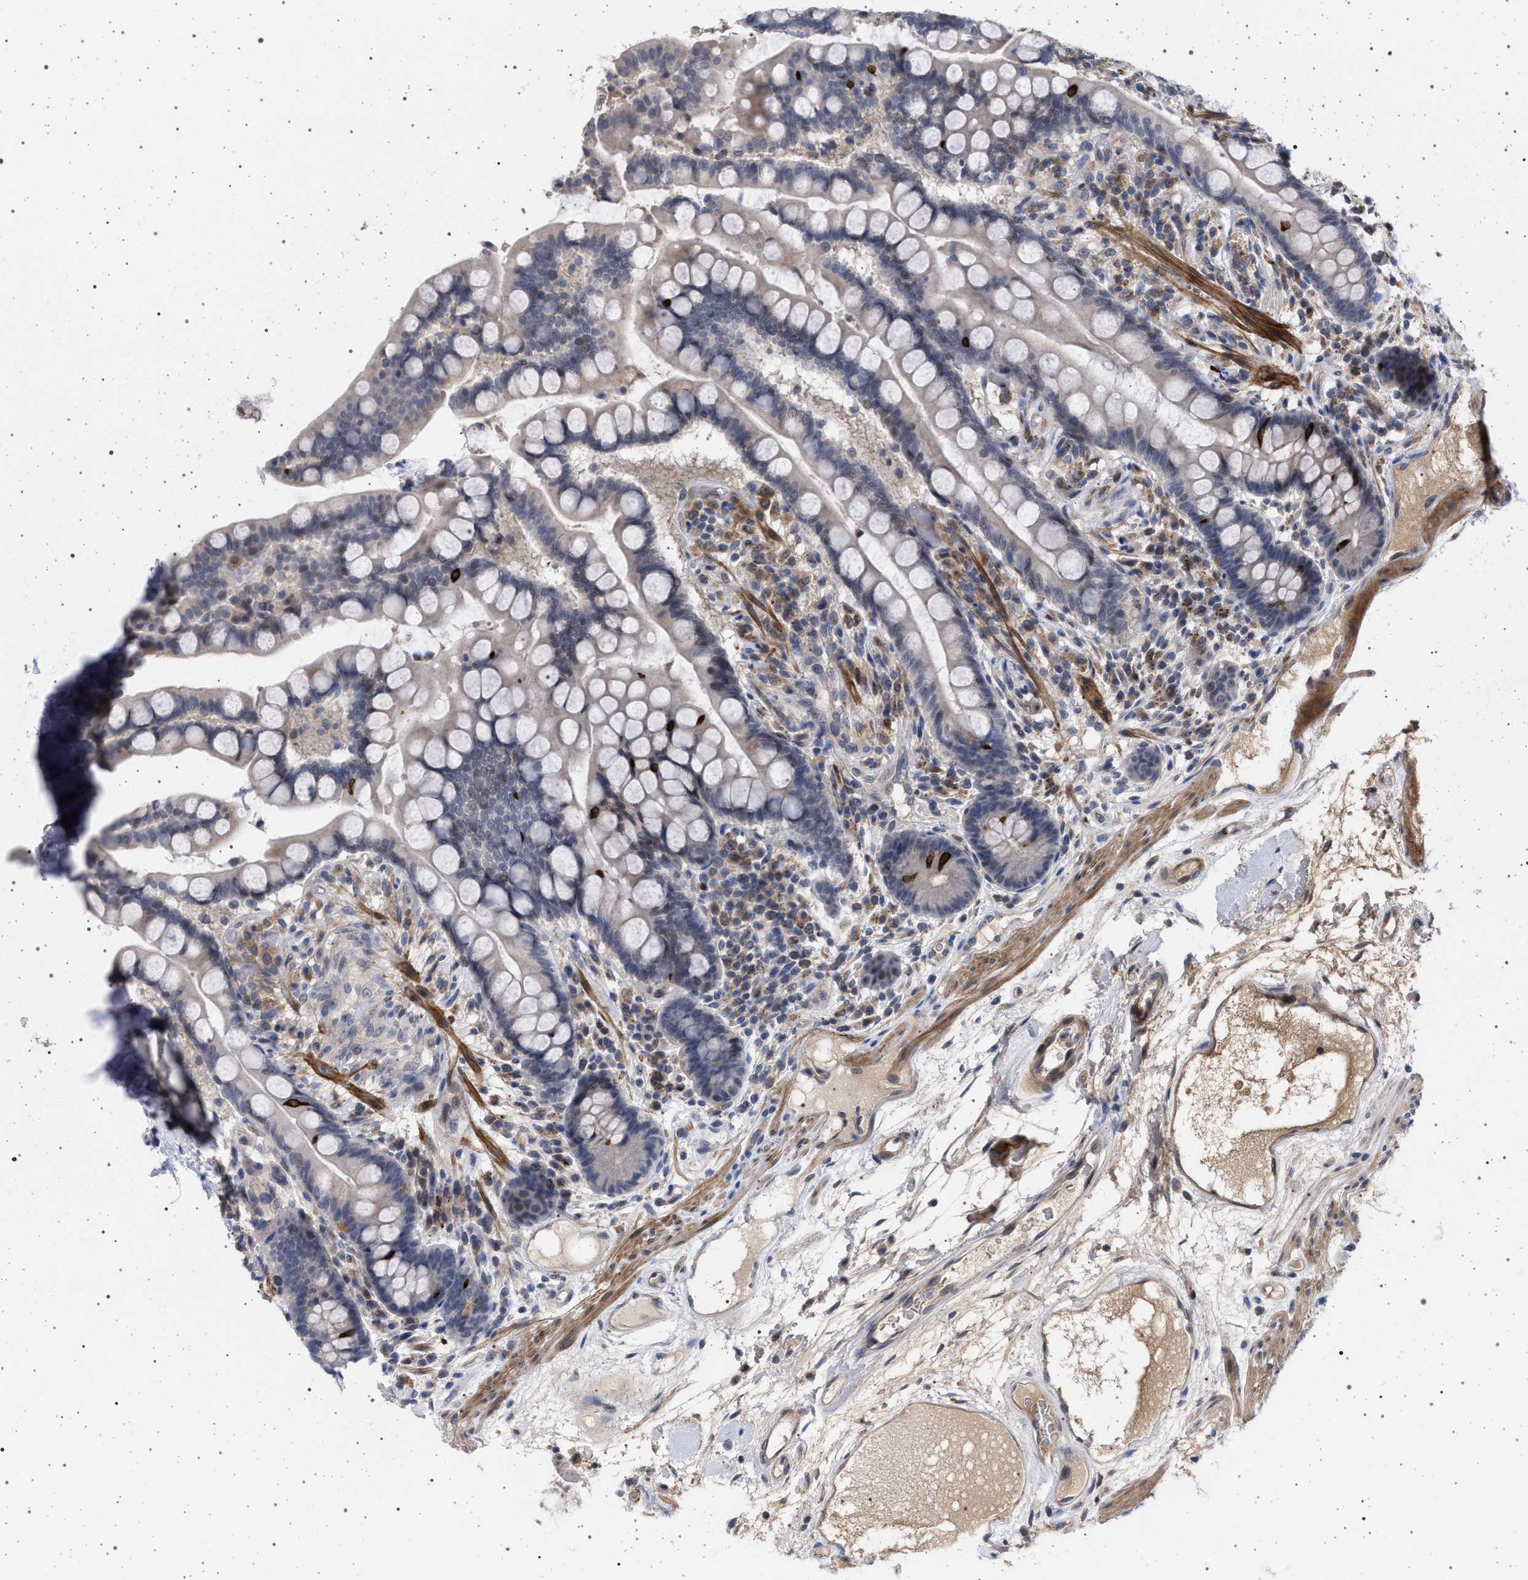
{"staining": {"intensity": "weak", "quantity": ">75%", "location": "cytoplasmic/membranous,nuclear"}, "tissue": "colon", "cell_type": "Endothelial cells", "image_type": "normal", "snomed": [{"axis": "morphology", "description": "Normal tissue, NOS"}, {"axis": "topography", "description": "Colon"}], "caption": "Immunohistochemistry (DAB (3,3'-diaminobenzidine)) staining of benign human colon demonstrates weak cytoplasmic/membranous,nuclear protein staining in about >75% of endothelial cells.", "gene": "RBM48", "patient": {"sex": "male", "age": 73}}